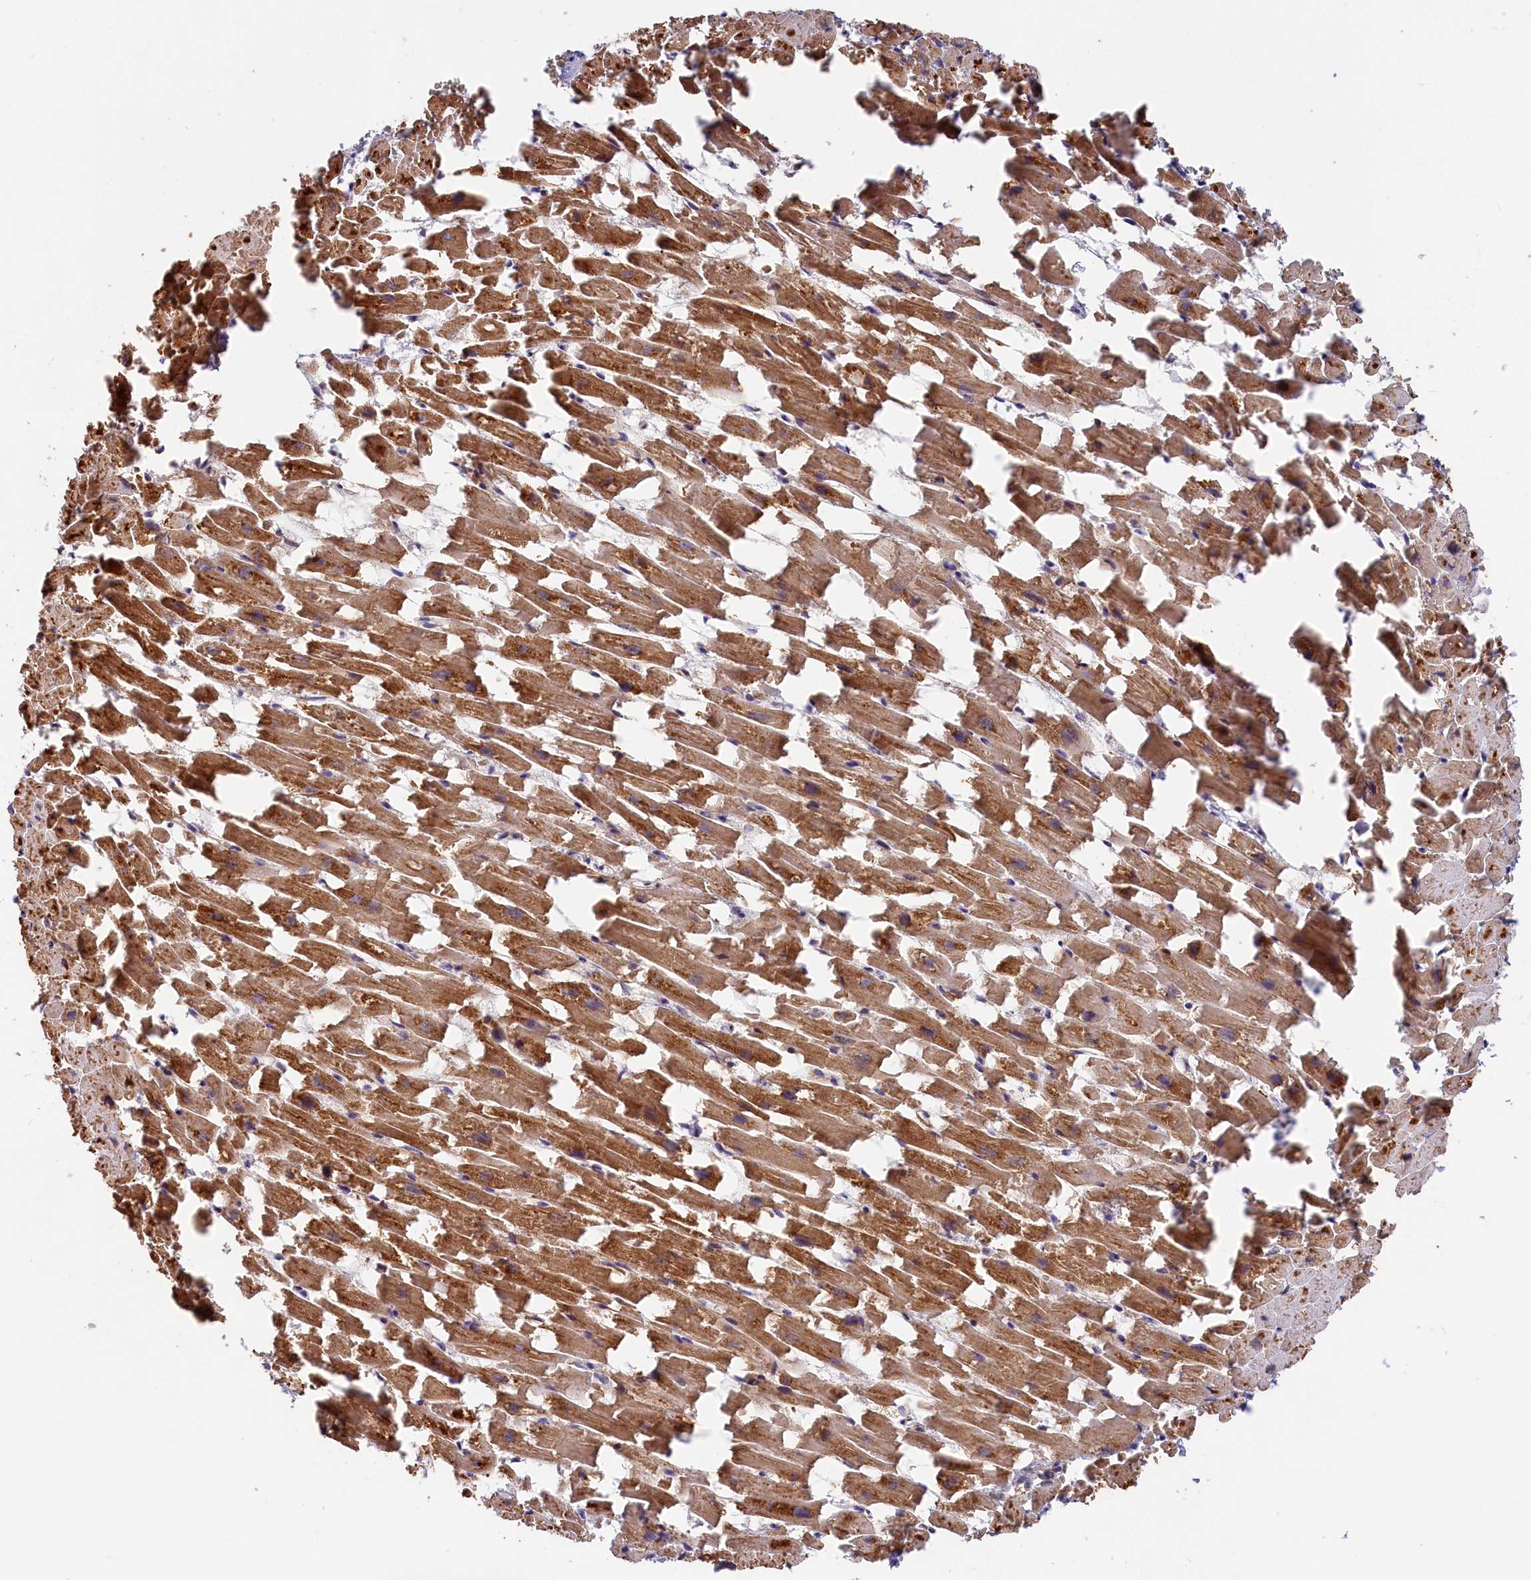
{"staining": {"intensity": "strong", "quantity": ">75%", "location": "cytoplasmic/membranous"}, "tissue": "heart muscle", "cell_type": "Cardiomyocytes", "image_type": "normal", "snomed": [{"axis": "morphology", "description": "Normal tissue, NOS"}, {"axis": "topography", "description": "Heart"}], "caption": "High-power microscopy captured an IHC photomicrograph of normal heart muscle, revealing strong cytoplasmic/membranous staining in approximately >75% of cardiomyocytes.", "gene": "MACROD1", "patient": {"sex": "female", "age": 64}}